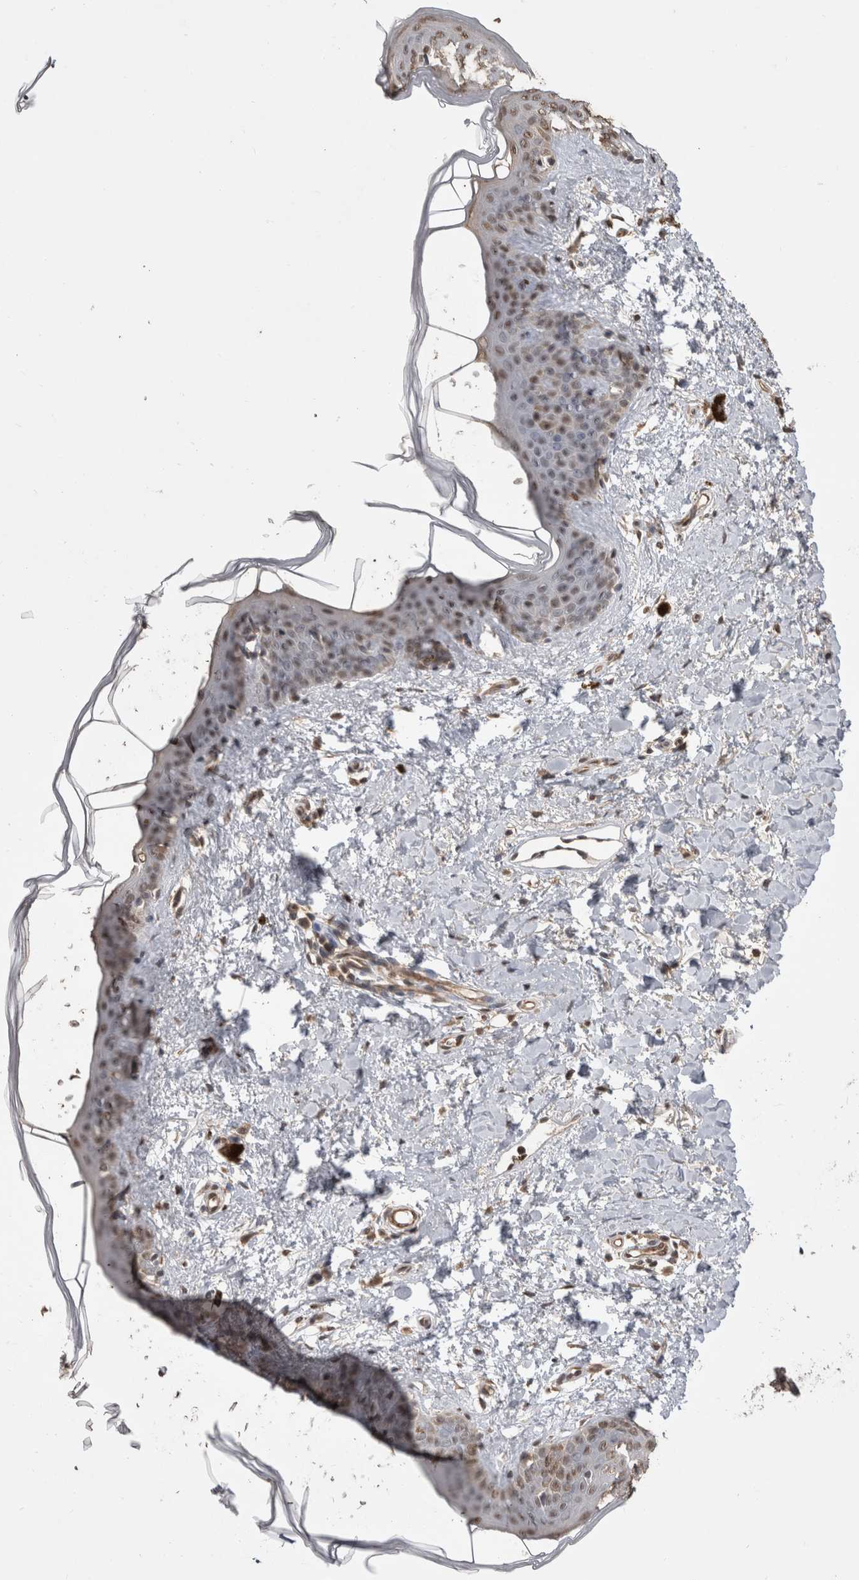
{"staining": {"intensity": "weak", "quantity": ">75%", "location": "cytoplasmic/membranous,nuclear"}, "tissue": "skin", "cell_type": "Fibroblasts", "image_type": "normal", "snomed": [{"axis": "morphology", "description": "Normal tissue, NOS"}, {"axis": "topography", "description": "Skin"}], "caption": "Immunohistochemical staining of unremarkable skin displays low levels of weak cytoplasmic/membranous,nuclear expression in about >75% of fibroblasts.", "gene": "PAK4", "patient": {"sex": "female", "age": 46}}